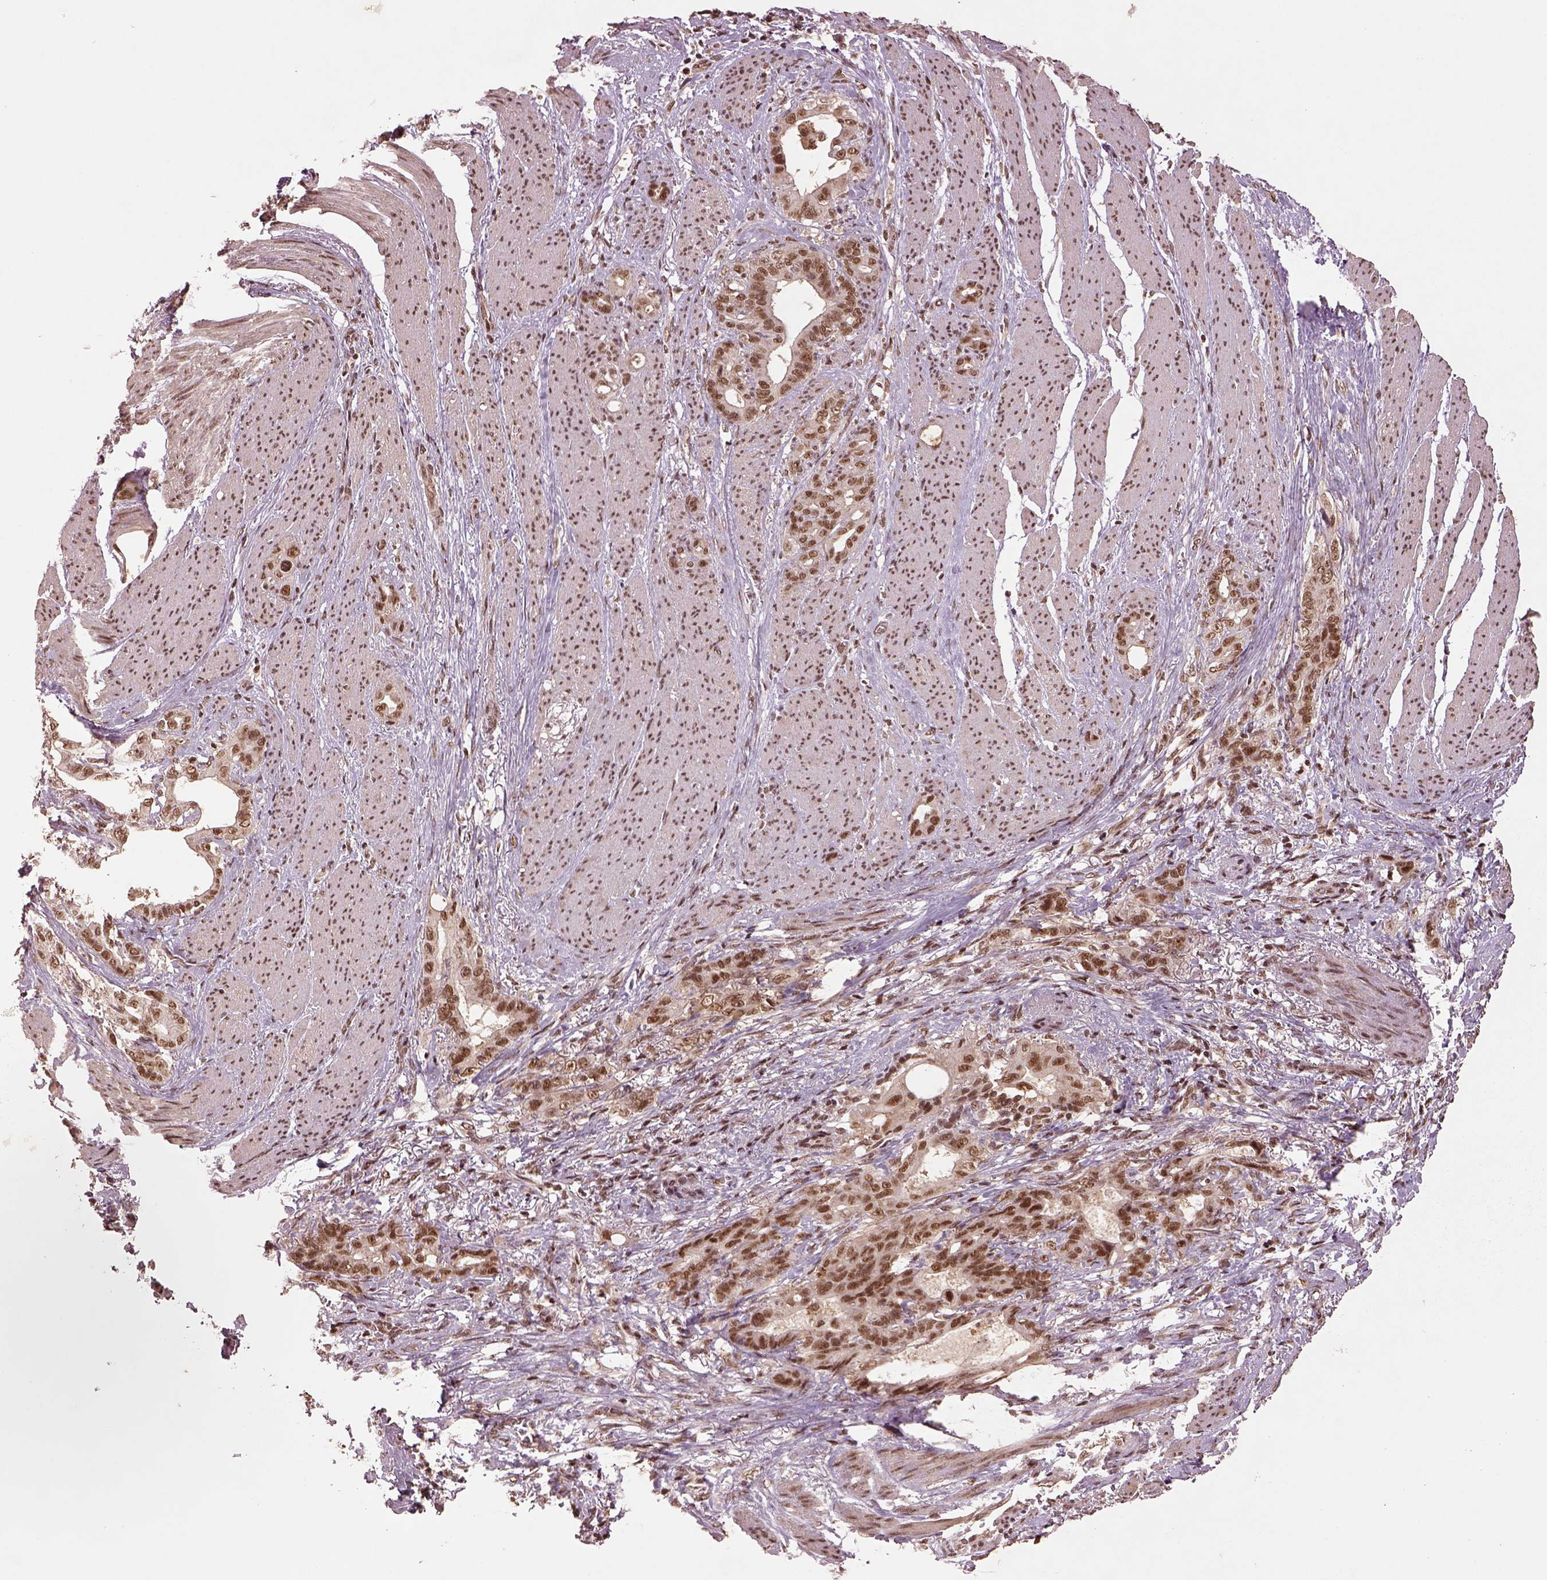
{"staining": {"intensity": "moderate", "quantity": ">75%", "location": "nuclear"}, "tissue": "stomach cancer", "cell_type": "Tumor cells", "image_type": "cancer", "snomed": [{"axis": "morphology", "description": "Normal tissue, NOS"}, {"axis": "morphology", "description": "Adenocarcinoma, NOS"}, {"axis": "topography", "description": "Esophagus"}, {"axis": "topography", "description": "Stomach, upper"}], "caption": "IHC histopathology image of adenocarcinoma (stomach) stained for a protein (brown), which shows medium levels of moderate nuclear expression in approximately >75% of tumor cells.", "gene": "BRD9", "patient": {"sex": "male", "age": 62}}